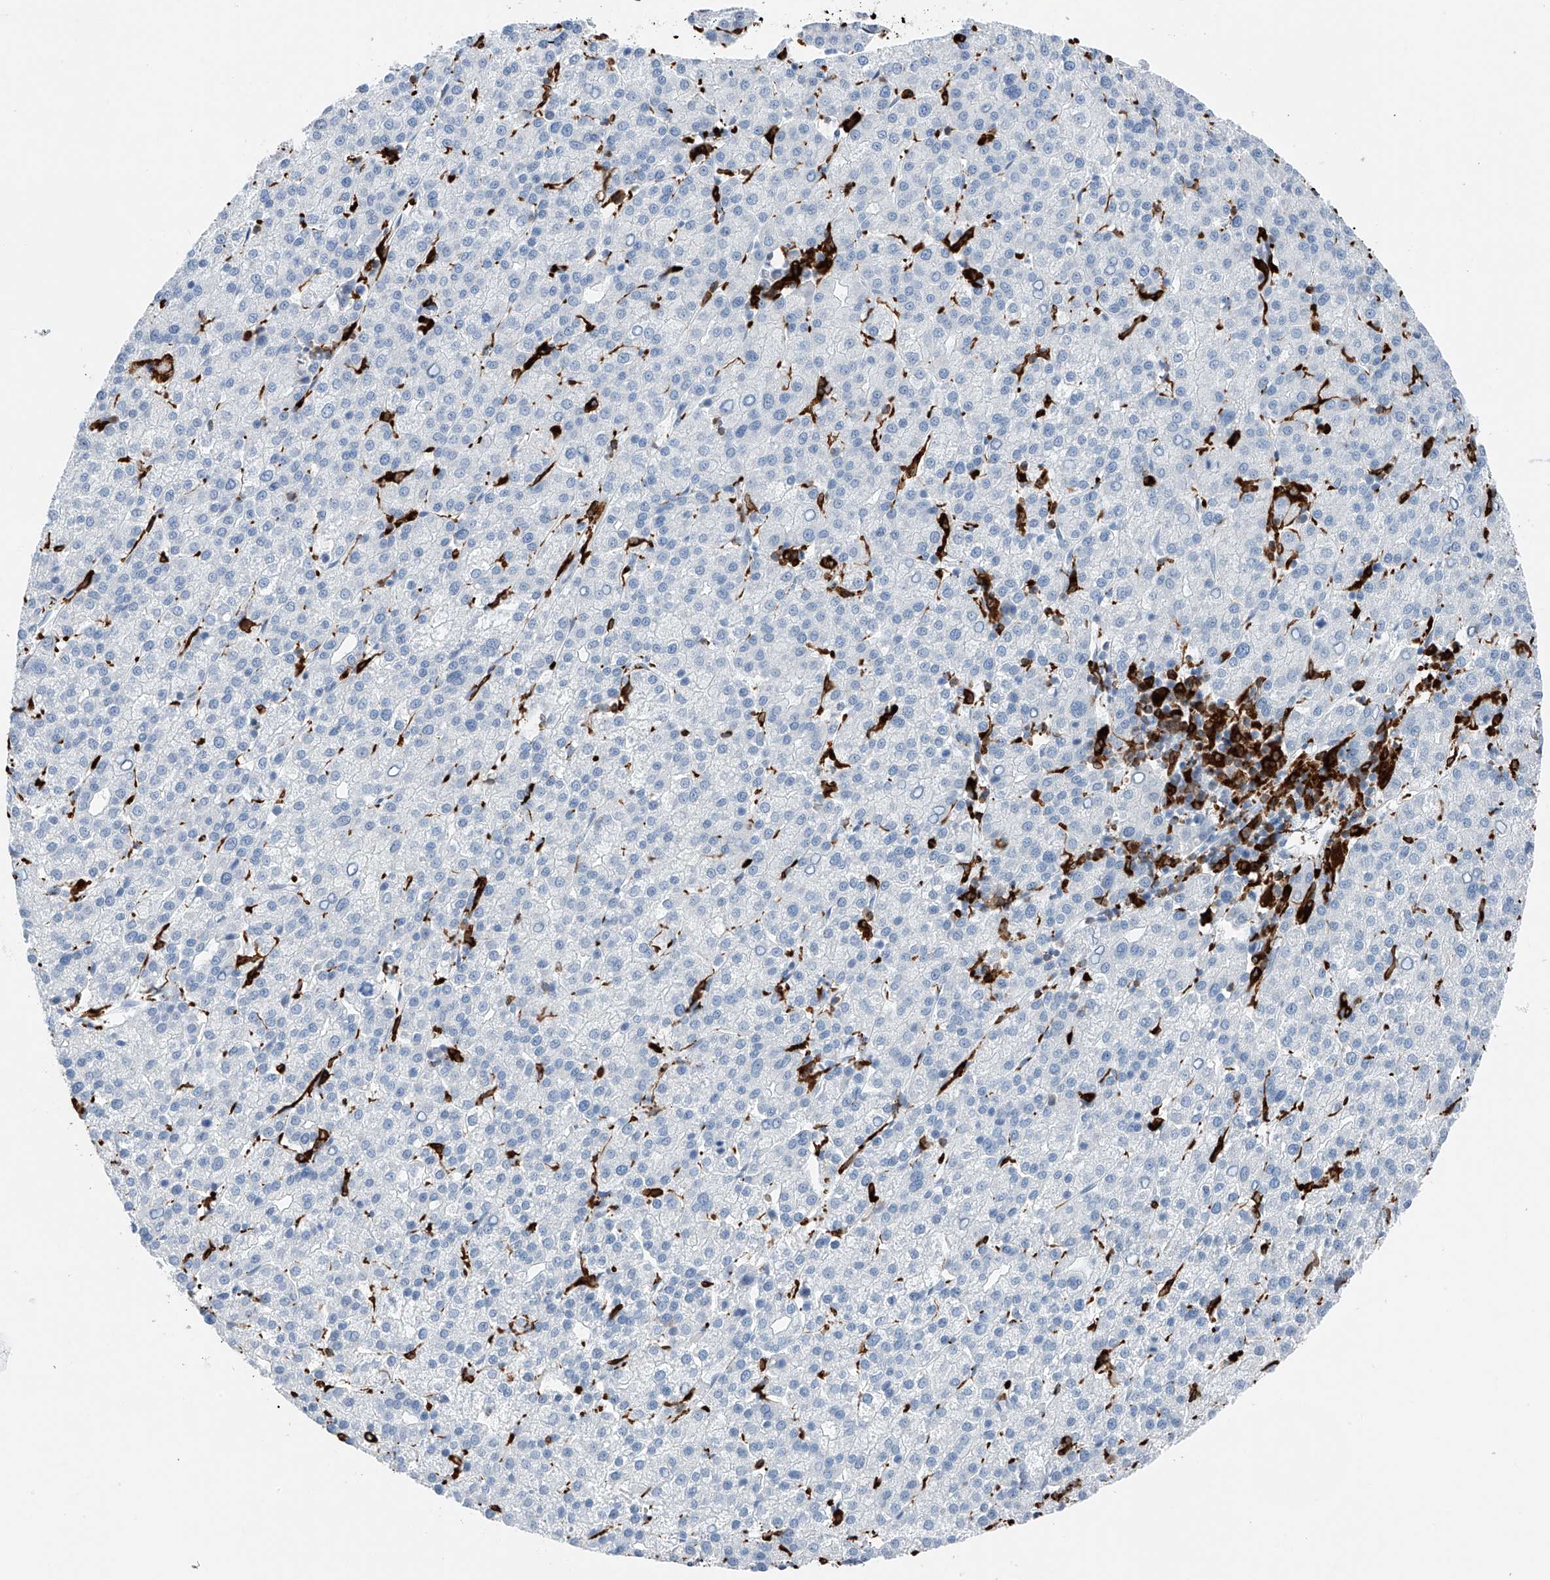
{"staining": {"intensity": "negative", "quantity": "none", "location": "none"}, "tissue": "liver cancer", "cell_type": "Tumor cells", "image_type": "cancer", "snomed": [{"axis": "morphology", "description": "Carcinoma, Hepatocellular, NOS"}, {"axis": "topography", "description": "Liver"}], "caption": "Hepatocellular carcinoma (liver) stained for a protein using immunohistochemistry exhibits no staining tumor cells.", "gene": "TBXAS1", "patient": {"sex": "female", "age": 58}}